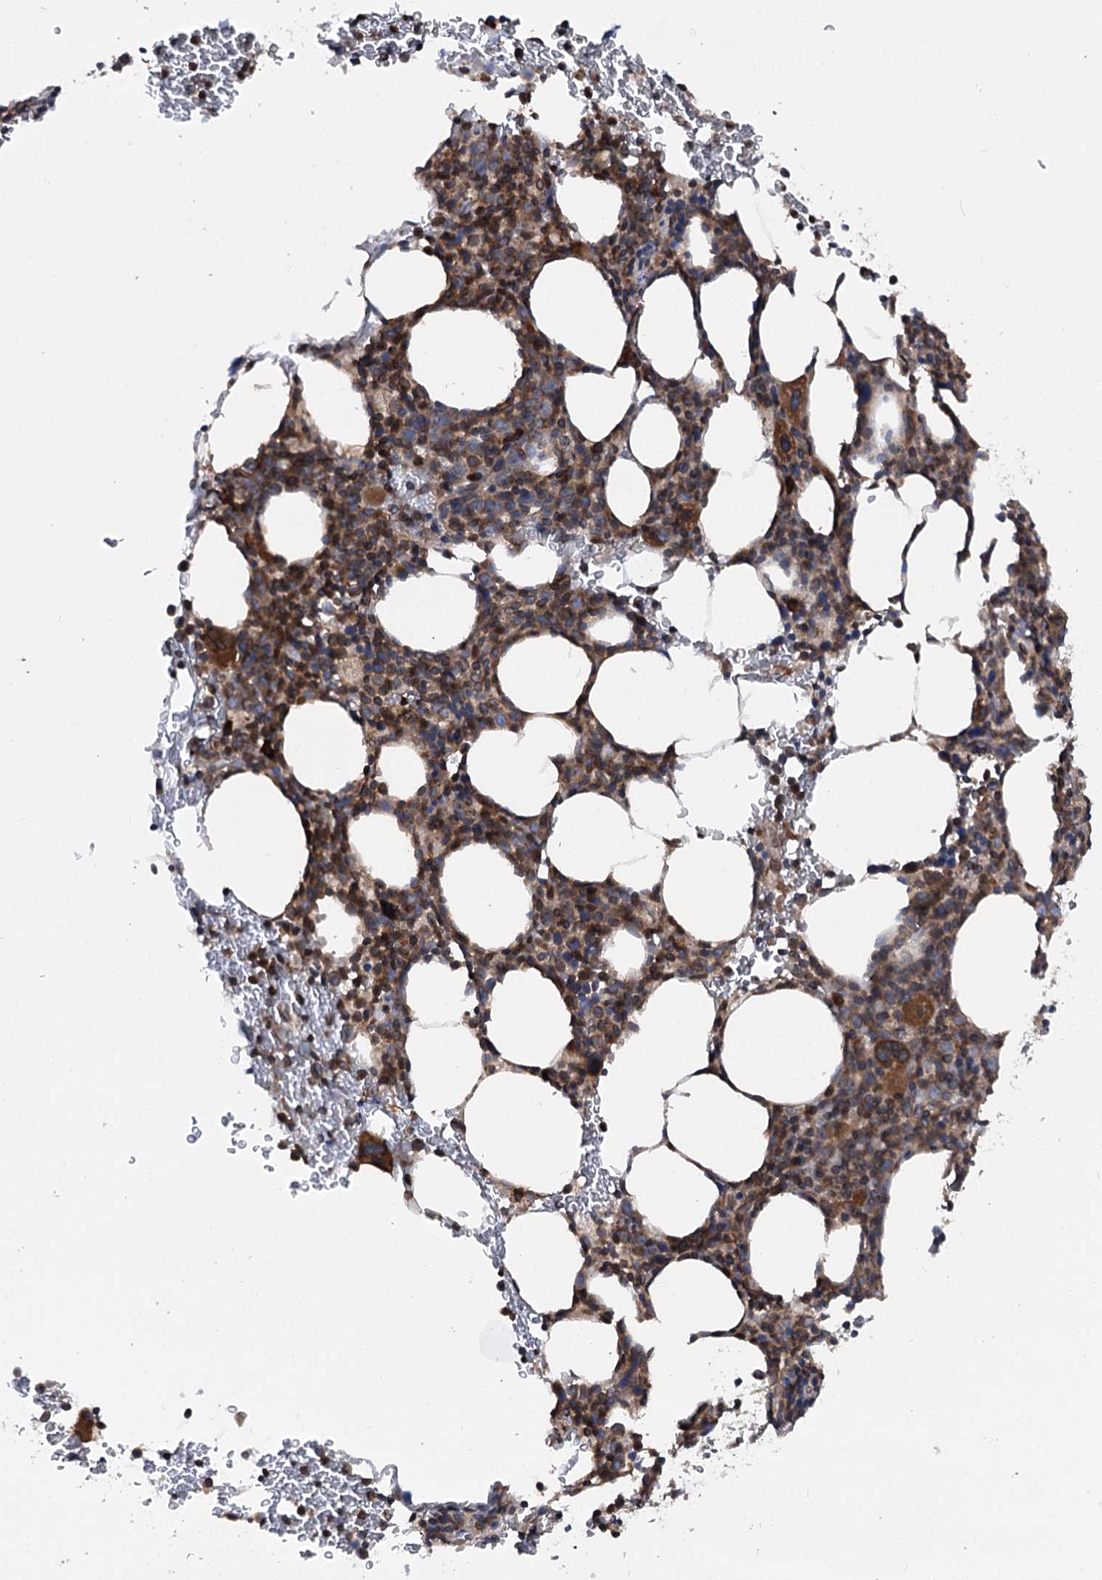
{"staining": {"intensity": "strong", "quantity": "25%-75%", "location": "cytoplasmic/membranous"}, "tissue": "bone marrow", "cell_type": "Hematopoietic cells", "image_type": "normal", "snomed": [{"axis": "morphology", "description": "Normal tissue, NOS"}, {"axis": "topography", "description": "Bone marrow"}], "caption": "Protein staining shows strong cytoplasmic/membranous positivity in about 25%-75% of hematopoietic cells in benign bone marrow.", "gene": "FGFR1OP2", "patient": {"sex": "male", "age": 79}}